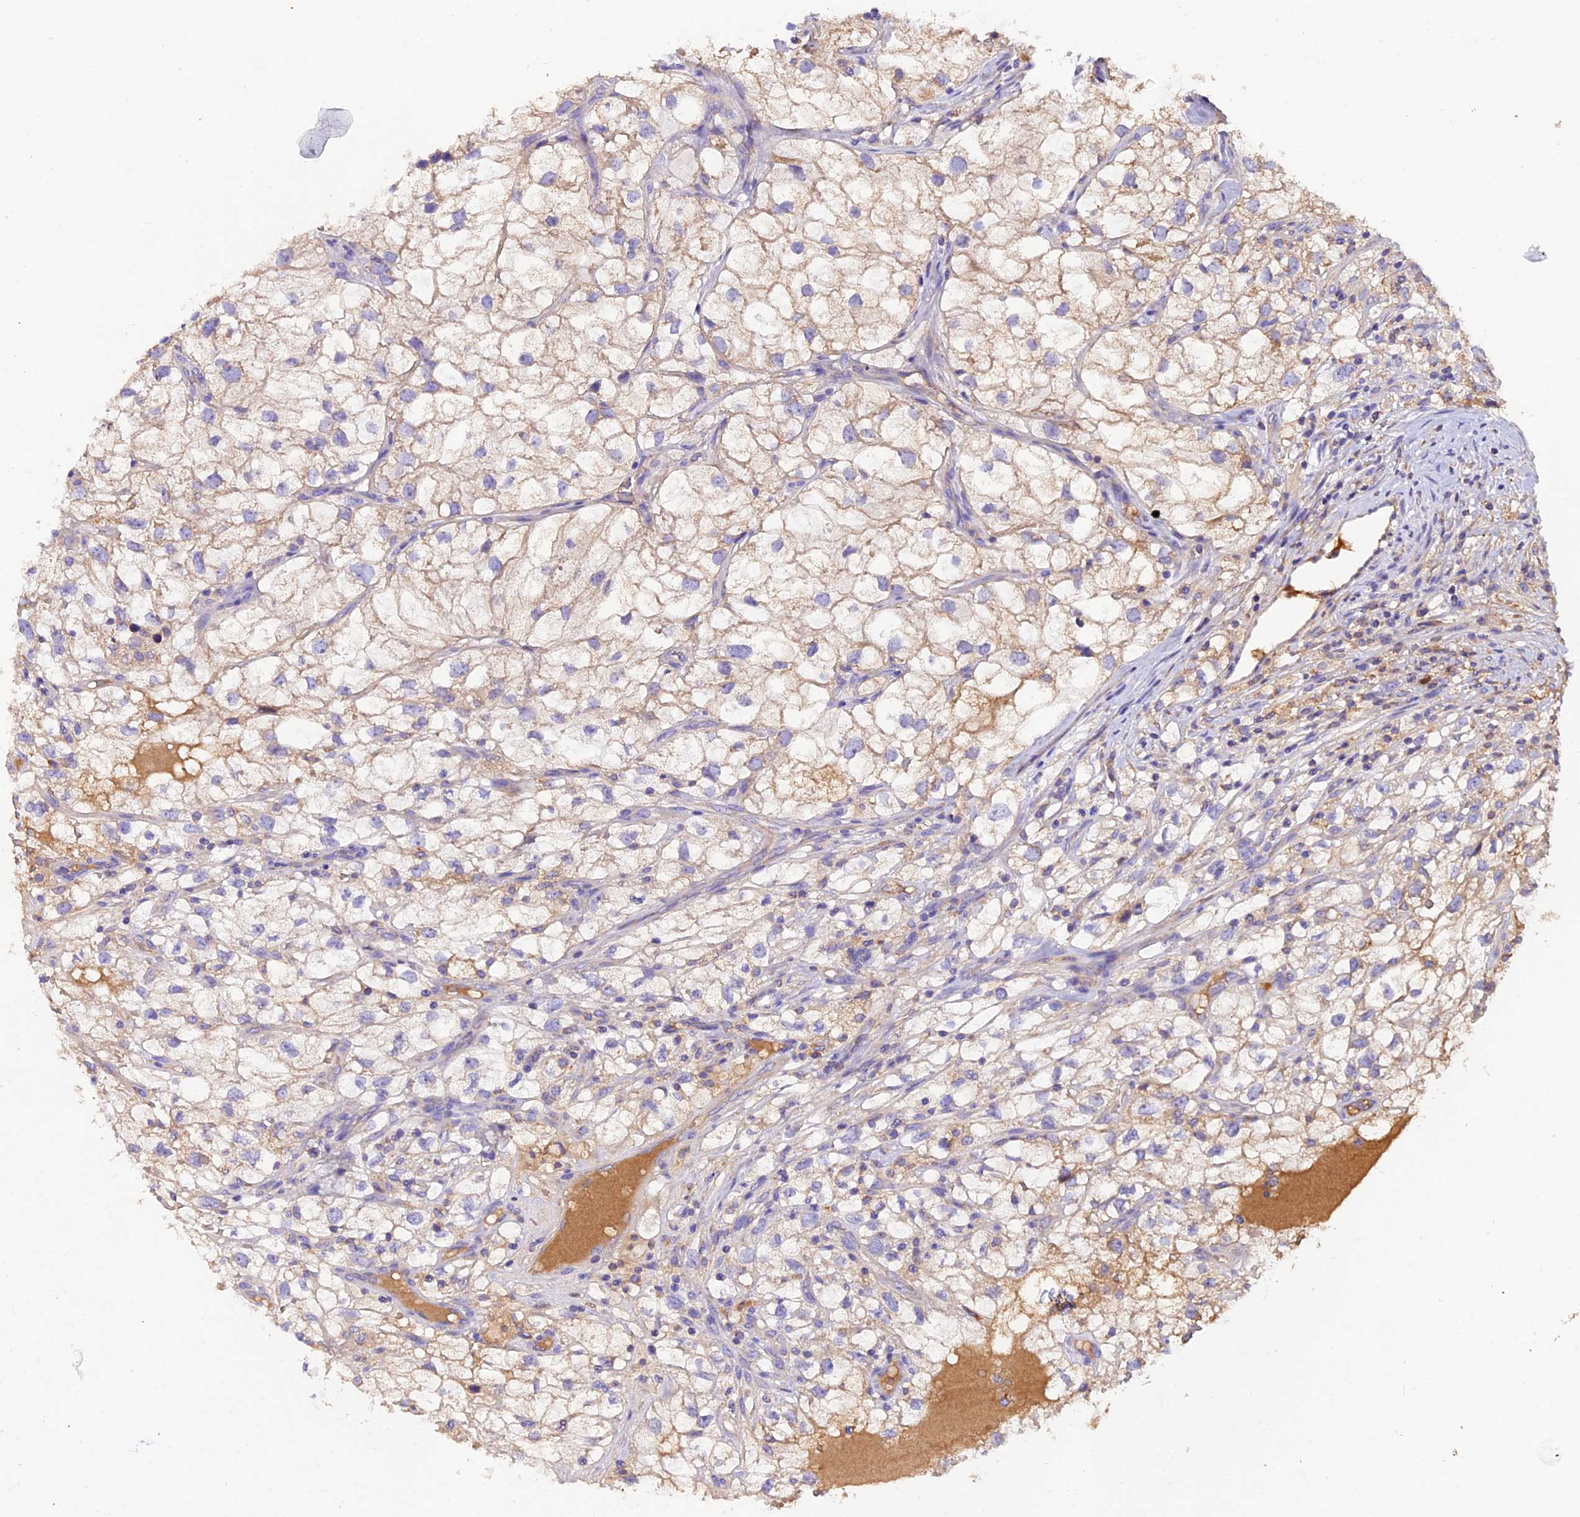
{"staining": {"intensity": "weak", "quantity": "<25%", "location": "cytoplasmic/membranous"}, "tissue": "renal cancer", "cell_type": "Tumor cells", "image_type": "cancer", "snomed": [{"axis": "morphology", "description": "Adenocarcinoma, NOS"}, {"axis": "topography", "description": "Kidney"}], "caption": "This photomicrograph is of renal cancer stained with immunohistochemistry (IHC) to label a protein in brown with the nuclei are counter-stained blue. There is no positivity in tumor cells.", "gene": "SIX5", "patient": {"sex": "male", "age": 59}}